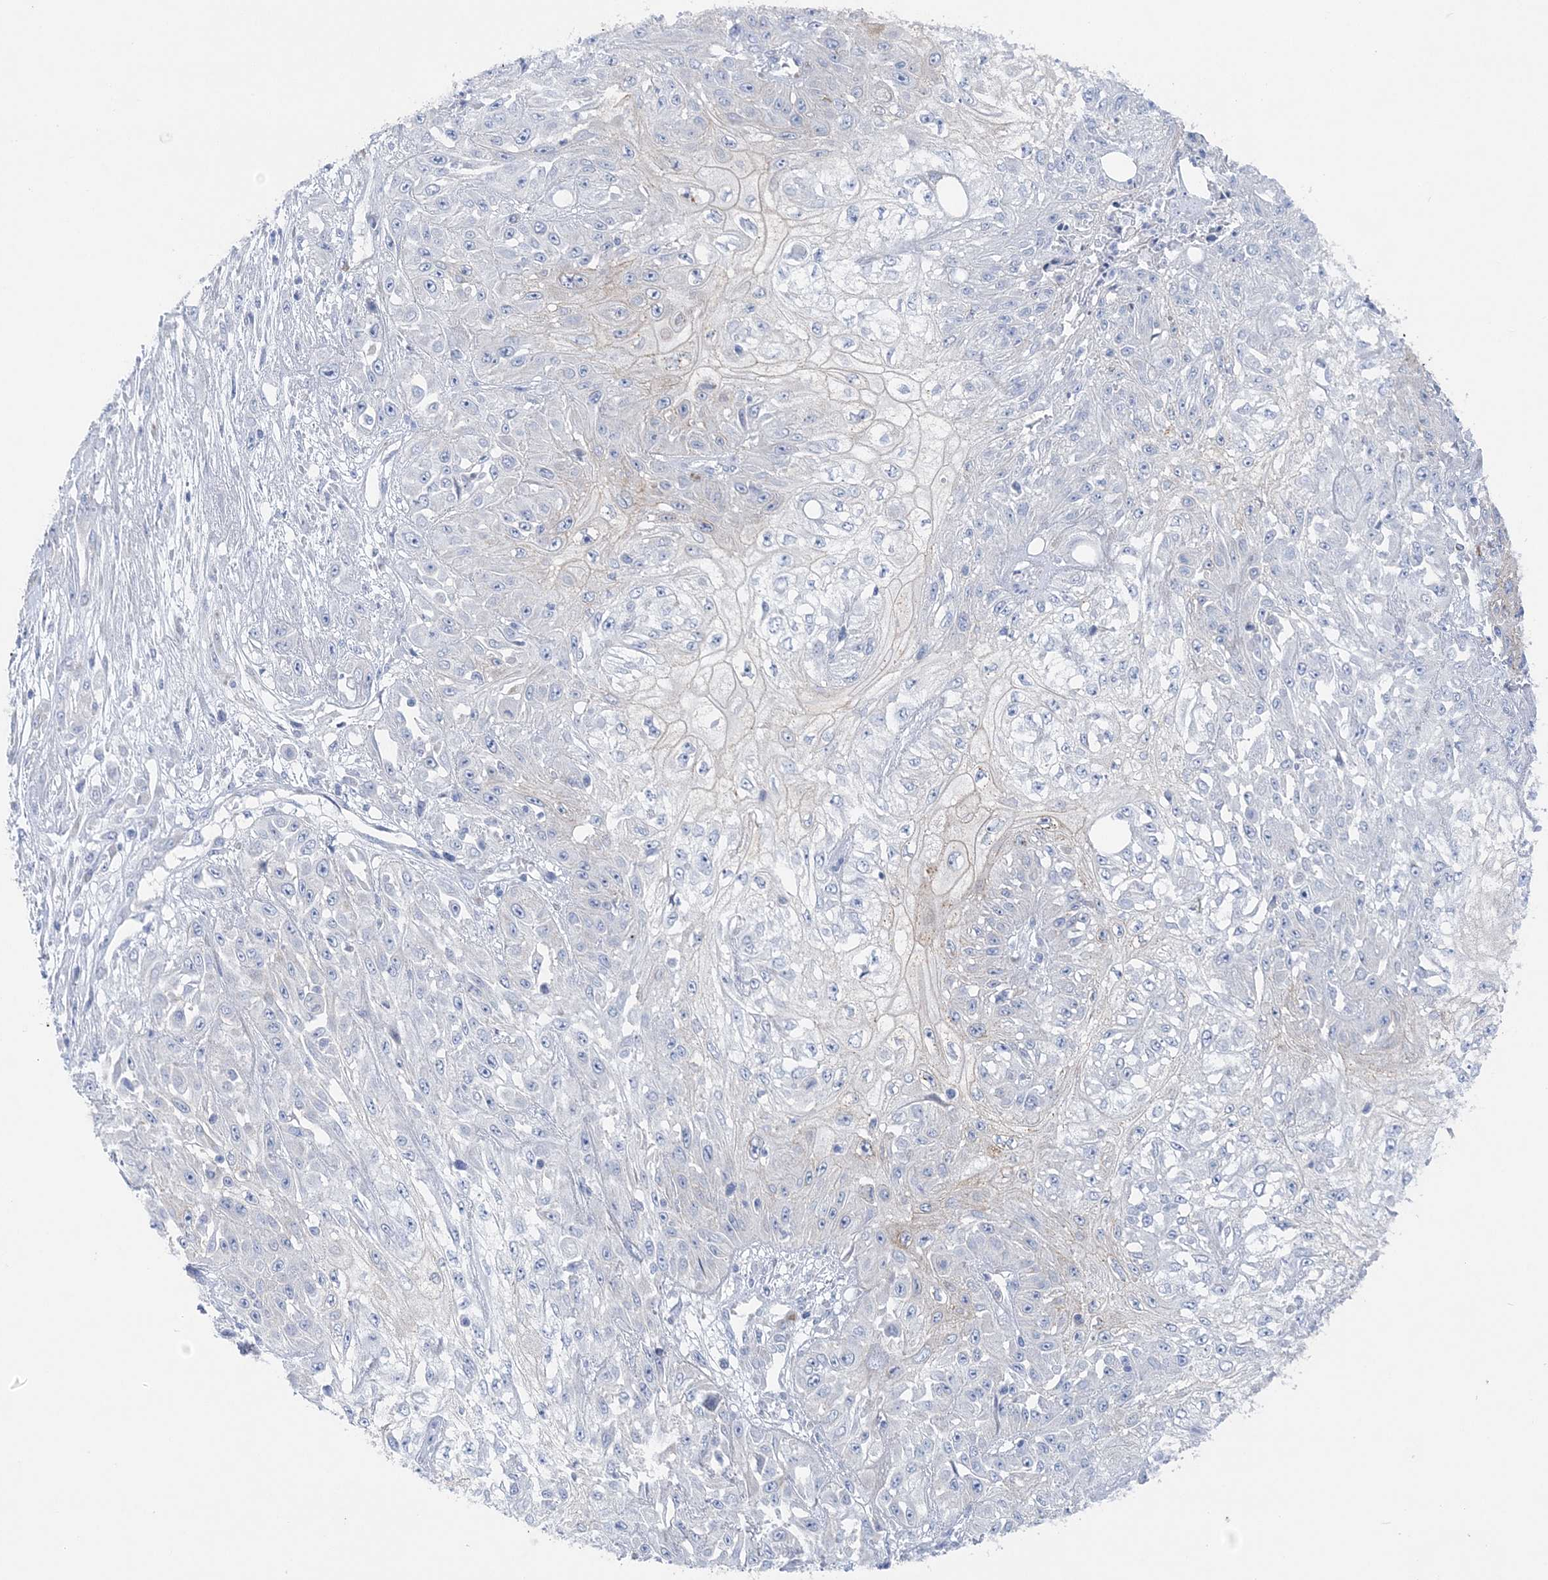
{"staining": {"intensity": "negative", "quantity": "none", "location": "none"}, "tissue": "skin cancer", "cell_type": "Tumor cells", "image_type": "cancer", "snomed": [{"axis": "morphology", "description": "Squamous cell carcinoma, NOS"}, {"axis": "morphology", "description": "Squamous cell carcinoma, metastatic, NOS"}, {"axis": "topography", "description": "Skin"}, {"axis": "topography", "description": "Lymph node"}], "caption": "Metastatic squamous cell carcinoma (skin) stained for a protein using IHC demonstrates no staining tumor cells.", "gene": "SLC5A6", "patient": {"sex": "male", "age": 75}}